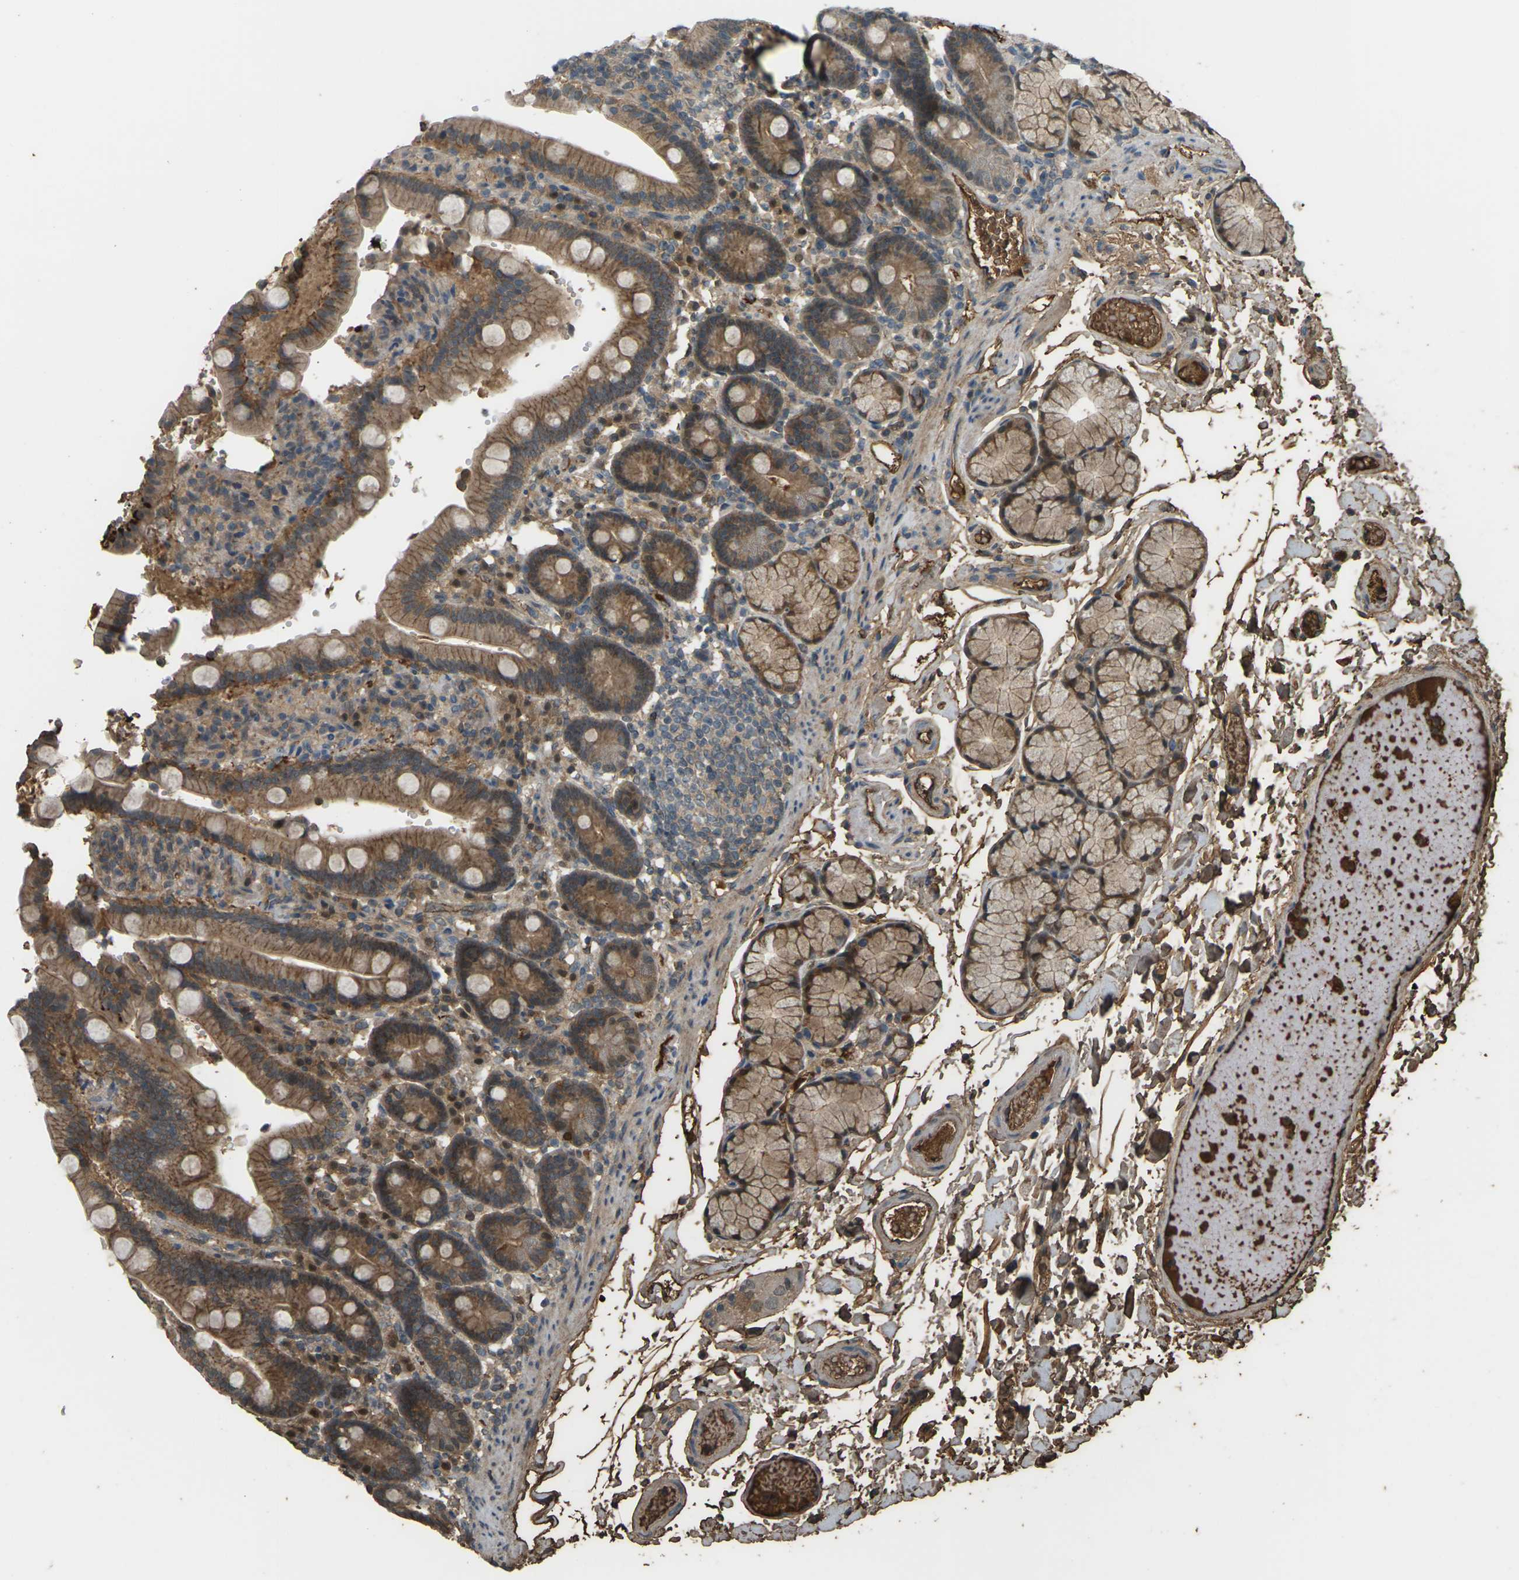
{"staining": {"intensity": "moderate", "quantity": ">75%", "location": "cytoplasmic/membranous"}, "tissue": "duodenum", "cell_type": "Glandular cells", "image_type": "normal", "snomed": [{"axis": "morphology", "description": "Normal tissue, NOS"}, {"axis": "topography", "description": "Small intestine, NOS"}], "caption": "Moderate cytoplasmic/membranous staining for a protein is seen in about >75% of glandular cells of benign duodenum using IHC.", "gene": "CYP1B1", "patient": {"sex": "female", "age": 71}}